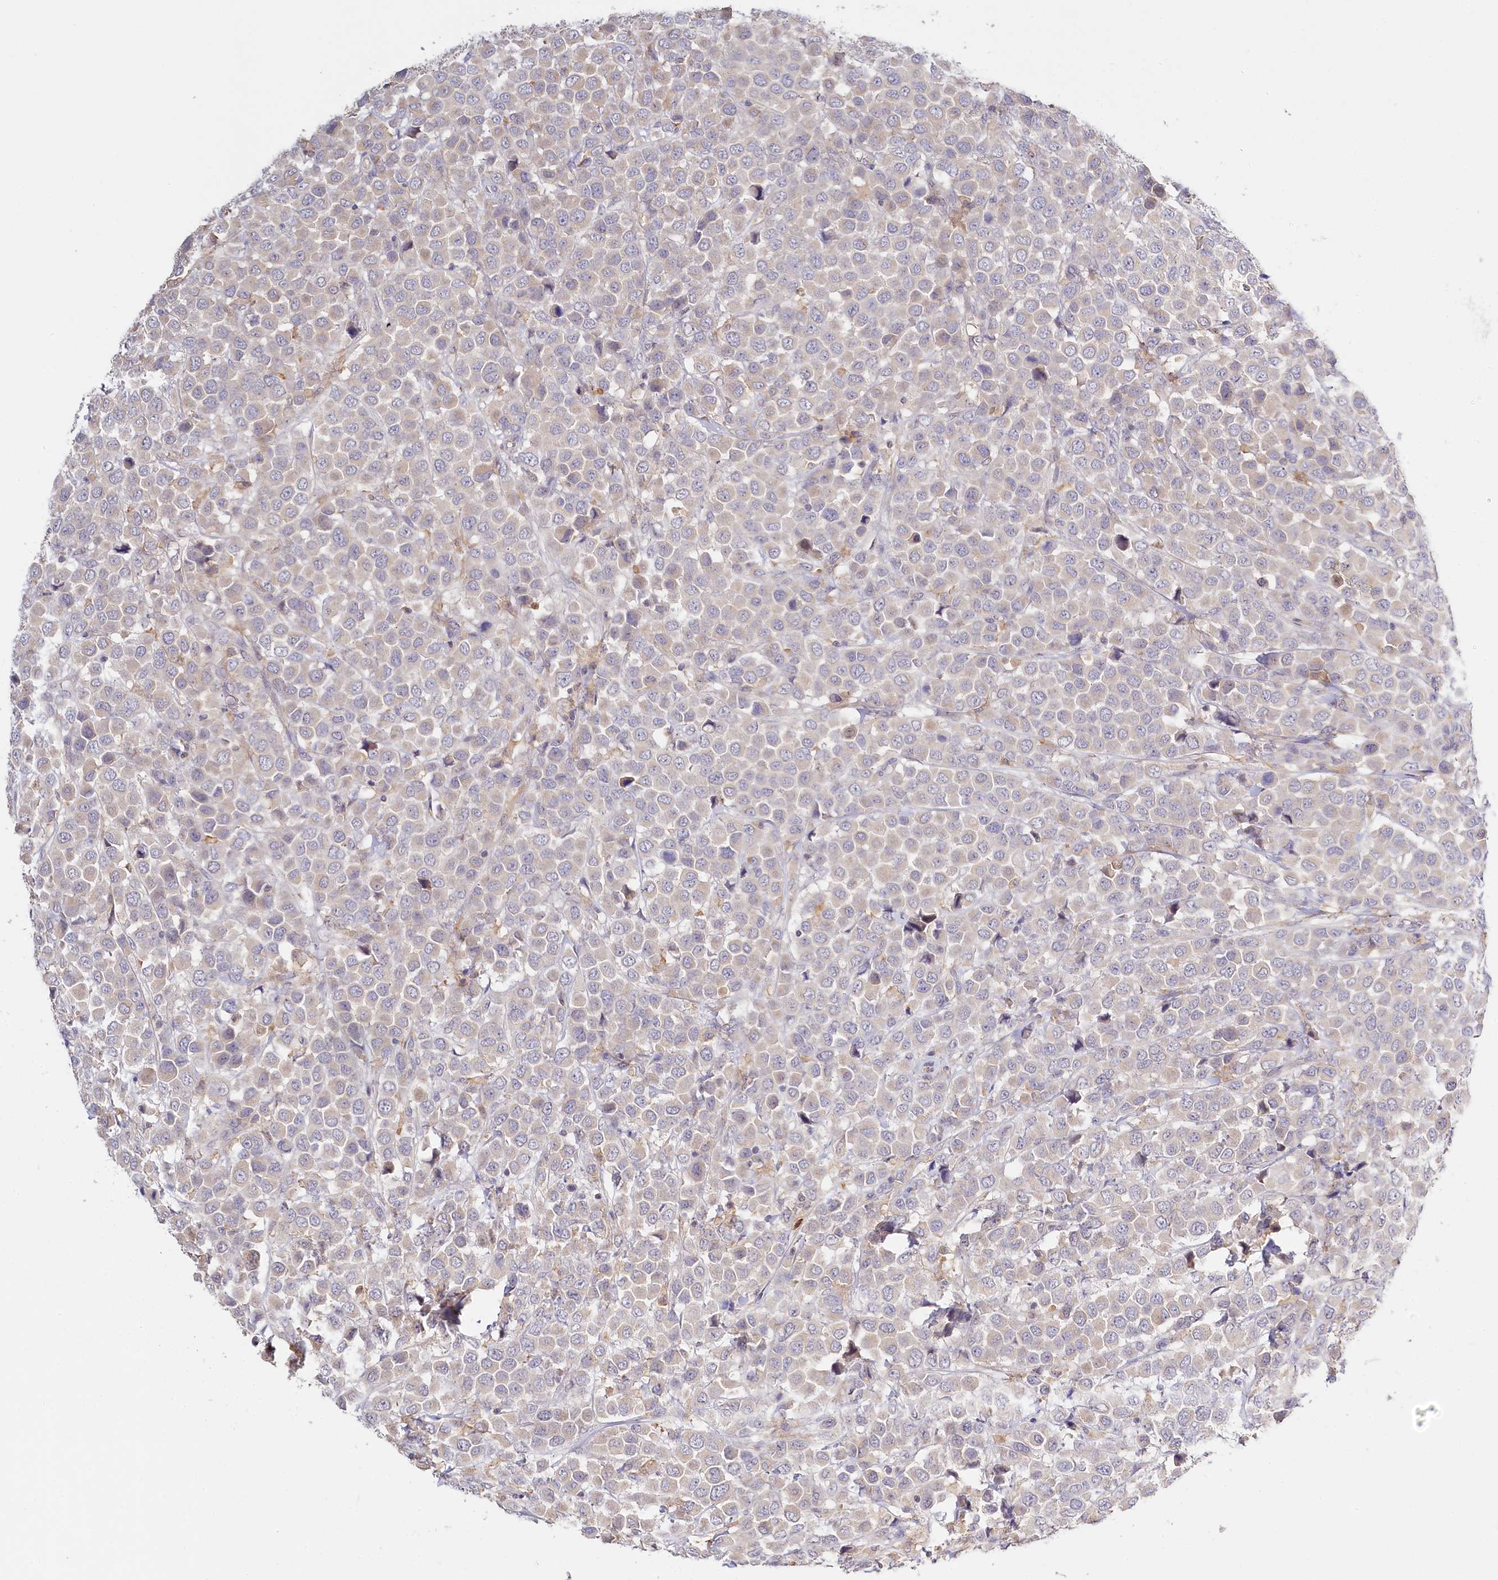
{"staining": {"intensity": "negative", "quantity": "none", "location": "none"}, "tissue": "breast cancer", "cell_type": "Tumor cells", "image_type": "cancer", "snomed": [{"axis": "morphology", "description": "Duct carcinoma"}, {"axis": "topography", "description": "Breast"}], "caption": "Tumor cells are negative for protein expression in human breast intraductal carcinoma.", "gene": "DAPK1", "patient": {"sex": "female", "age": 61}}